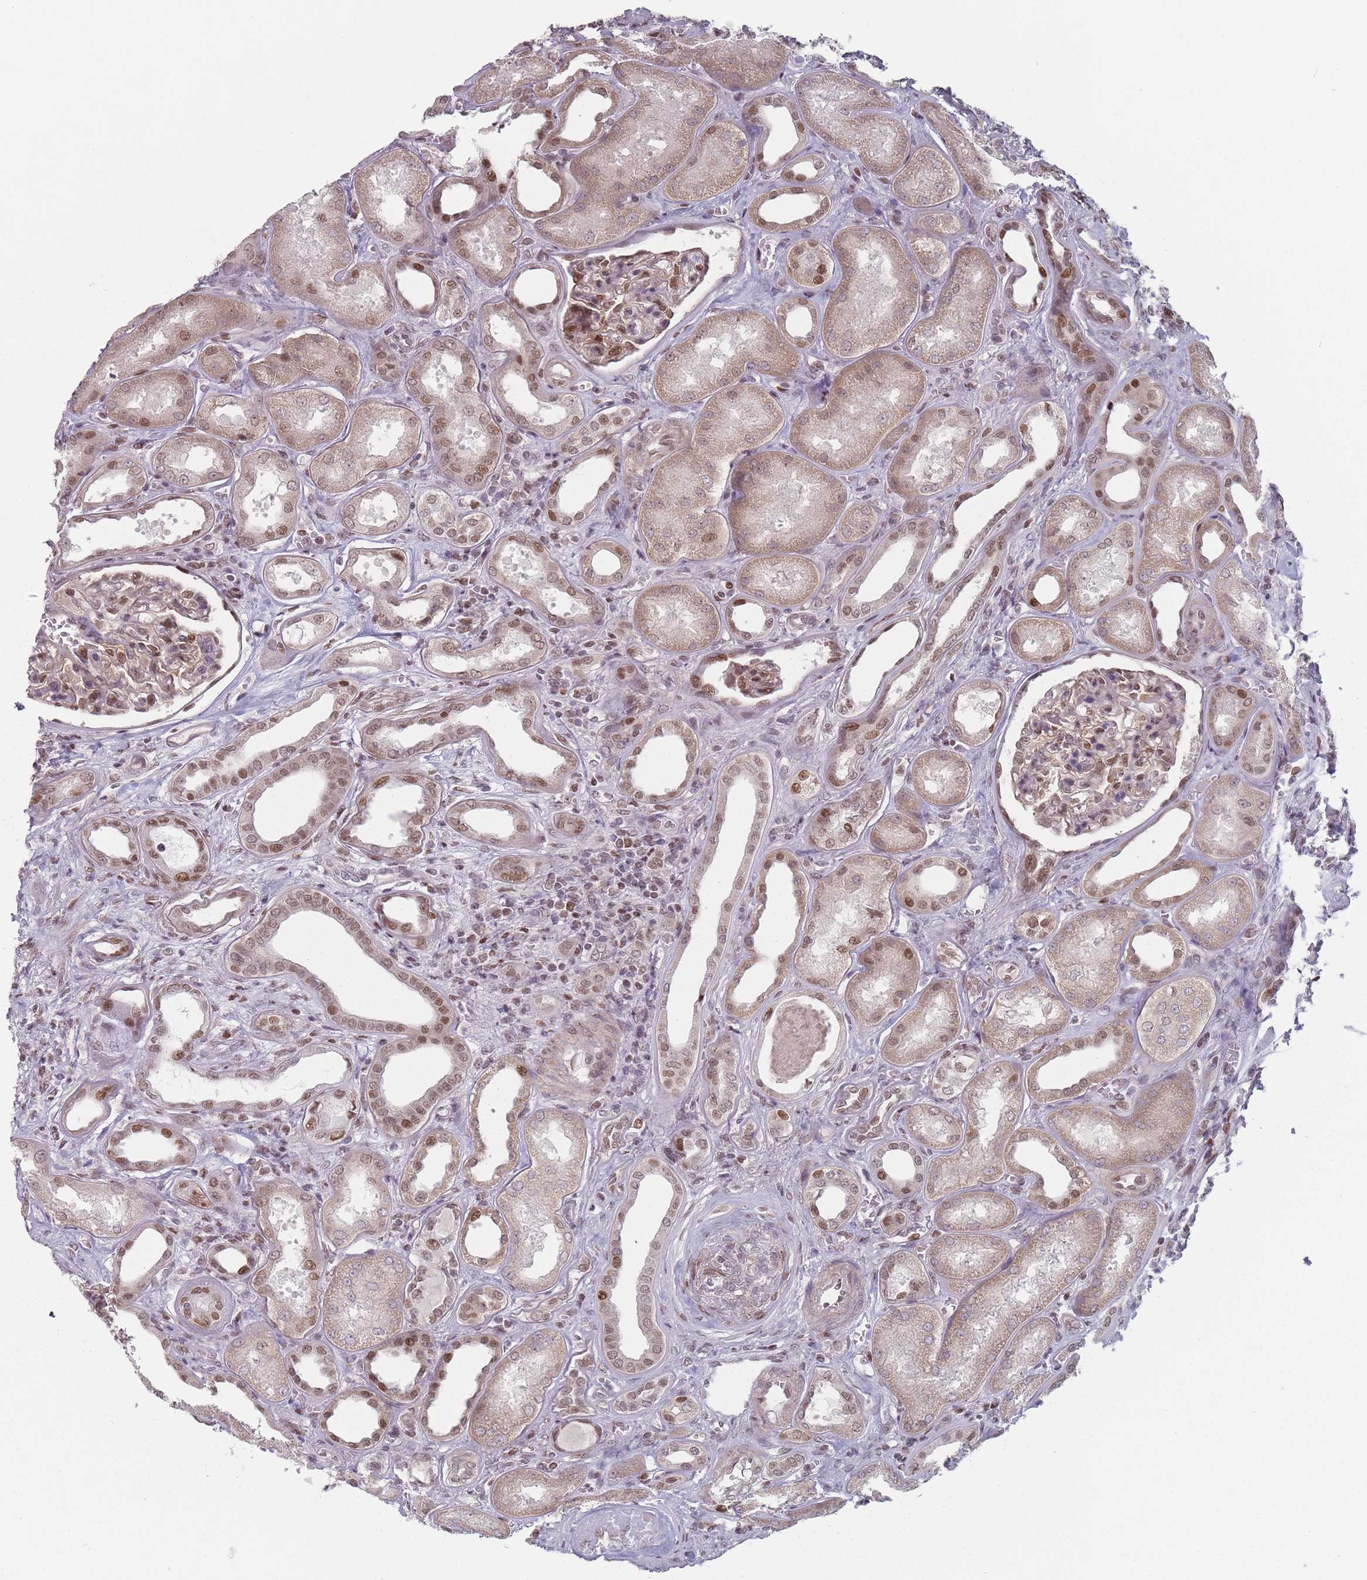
{"staining": {"intensity": "moderate", "quantity": "25%-75%", "location": "nuclear"}, "tissue": "kidney", "cell_type": "Cells in glomeruli", "image_type": "normal", "snomed": [{"axis": "morphology", "description": "Normal tissue, NOS"}, {"axis": "morphology", "description": "Adenocarcinoma, NOS"}, {"axis": "topography", "description": "Kidney"}], "caption": "Immunohistochemistry (IHC) (DAB) staining of unremarkable kidney demonstrates moderate nuclear protein positivity in approximately 25%-75% of cells in glomeruli.", "gene": "SH3BGRL2", "patient": {"sex": "female", "age": 68}}